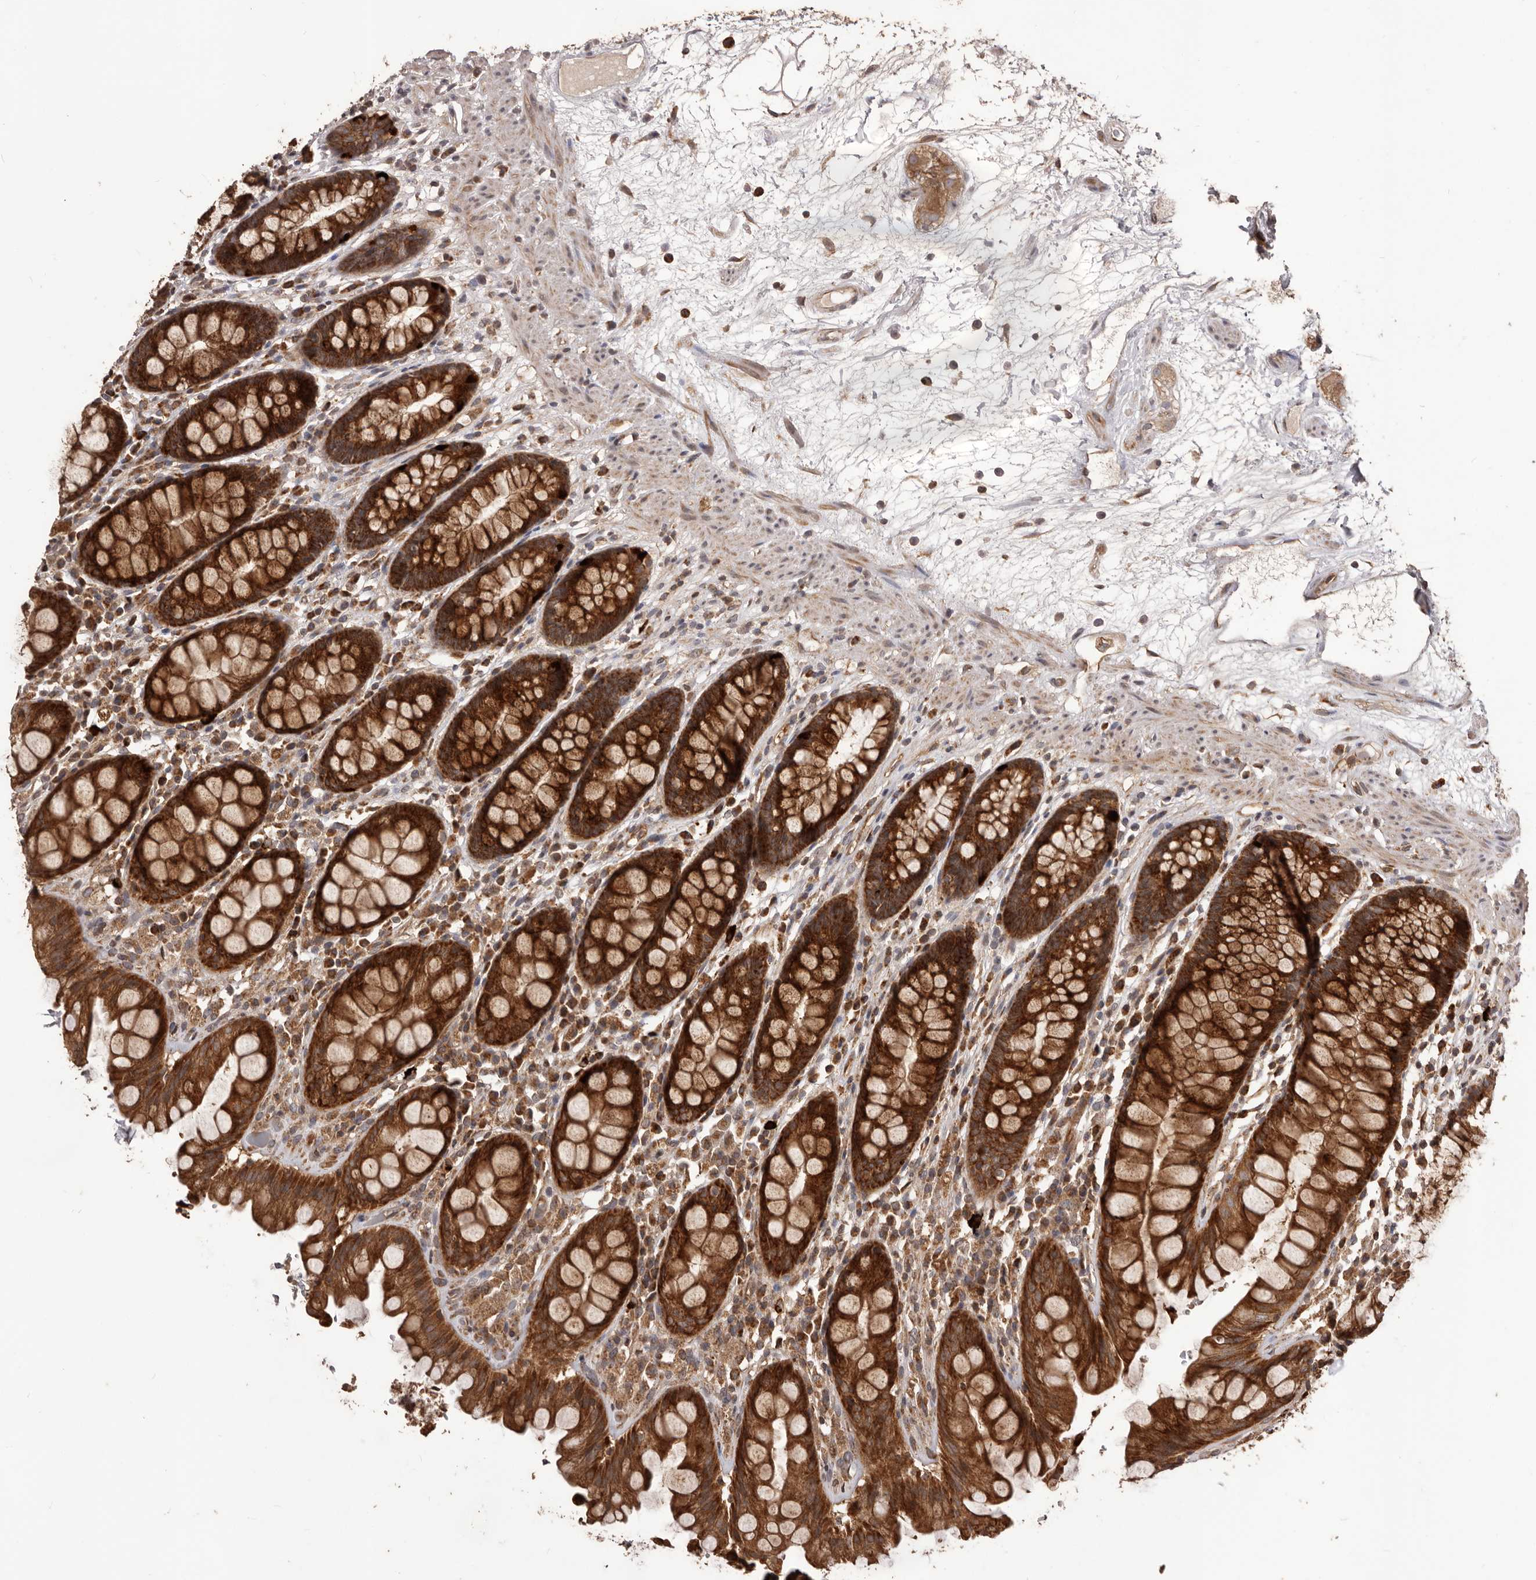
{"staining": {"intensity": "strong", "quantity": ">75%", "location": "cytoplasmic/membranous"}, "tissue": "rectum", "cell_type": "Glandular cells", "image_type": "normal", "snomed": [{"axis": "morphology", "description": "Normal tissue, NOS"}, {"axis": "topography", "description": "Rectum"}], "caption": "Protein staining of normal rectum shows strong cytoplasmic/membranous positivity in approximately >75% of glandular cells.", "gene": "QRSL1", "patient": {"sex": "male", "age": 64}}